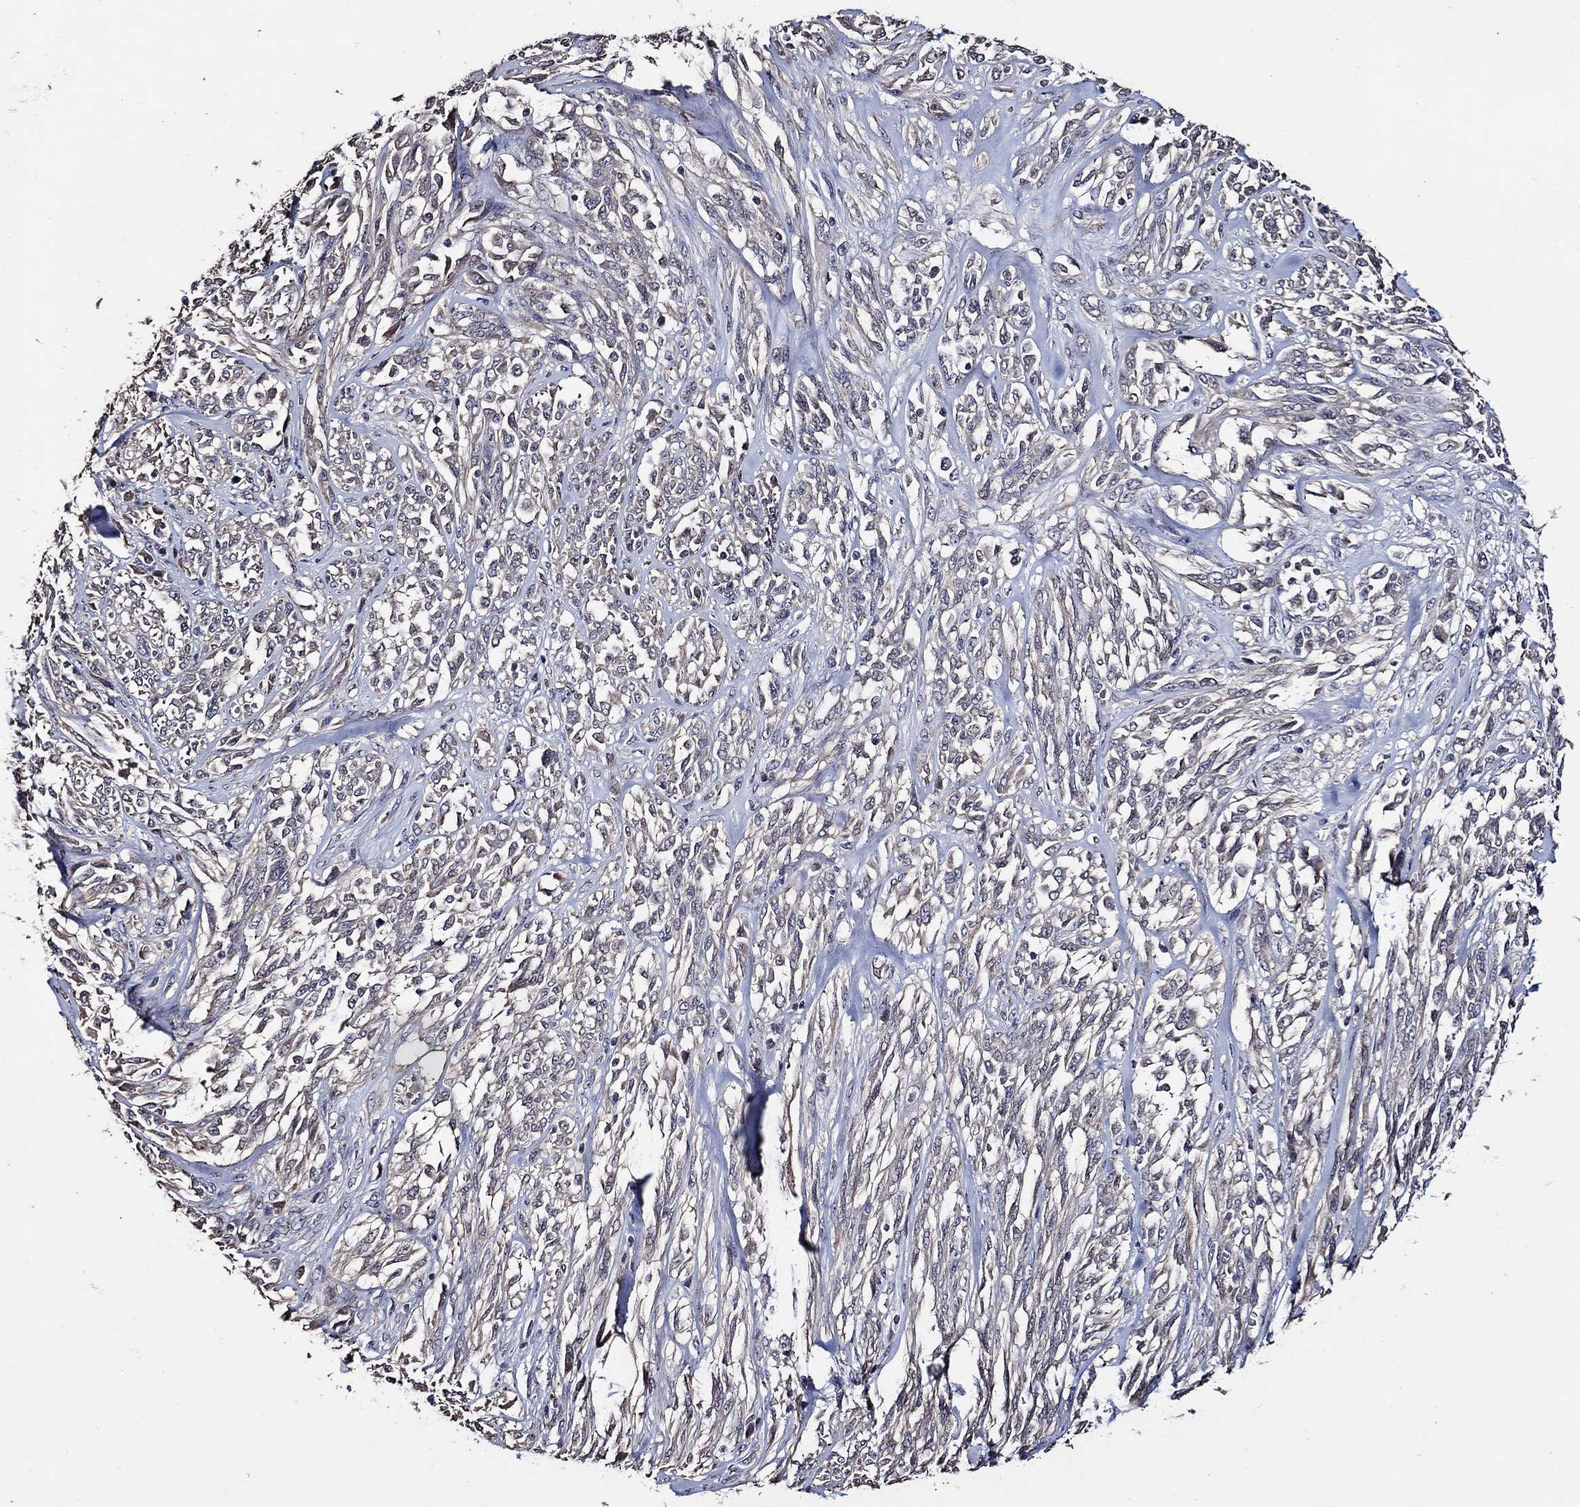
{"staining": {"intensity": "negative", "quantity": "none", "location": "none"}, "tissue": "melanoma", "cell_type": "Tumor cells", "image_type": "cancer", "snomed": [{"axis": "morphology", "description": "Malignant melanoma, NOS"}, {"axis": "topography", "description": "Skin"}], "caption": "Immunohistochemistry photomicrograph of melanoma stained for a protein (brown), which shows no staining in tumor cells.", "gene": "HAP1", "patient": {"sex": "female", "age": 91}}